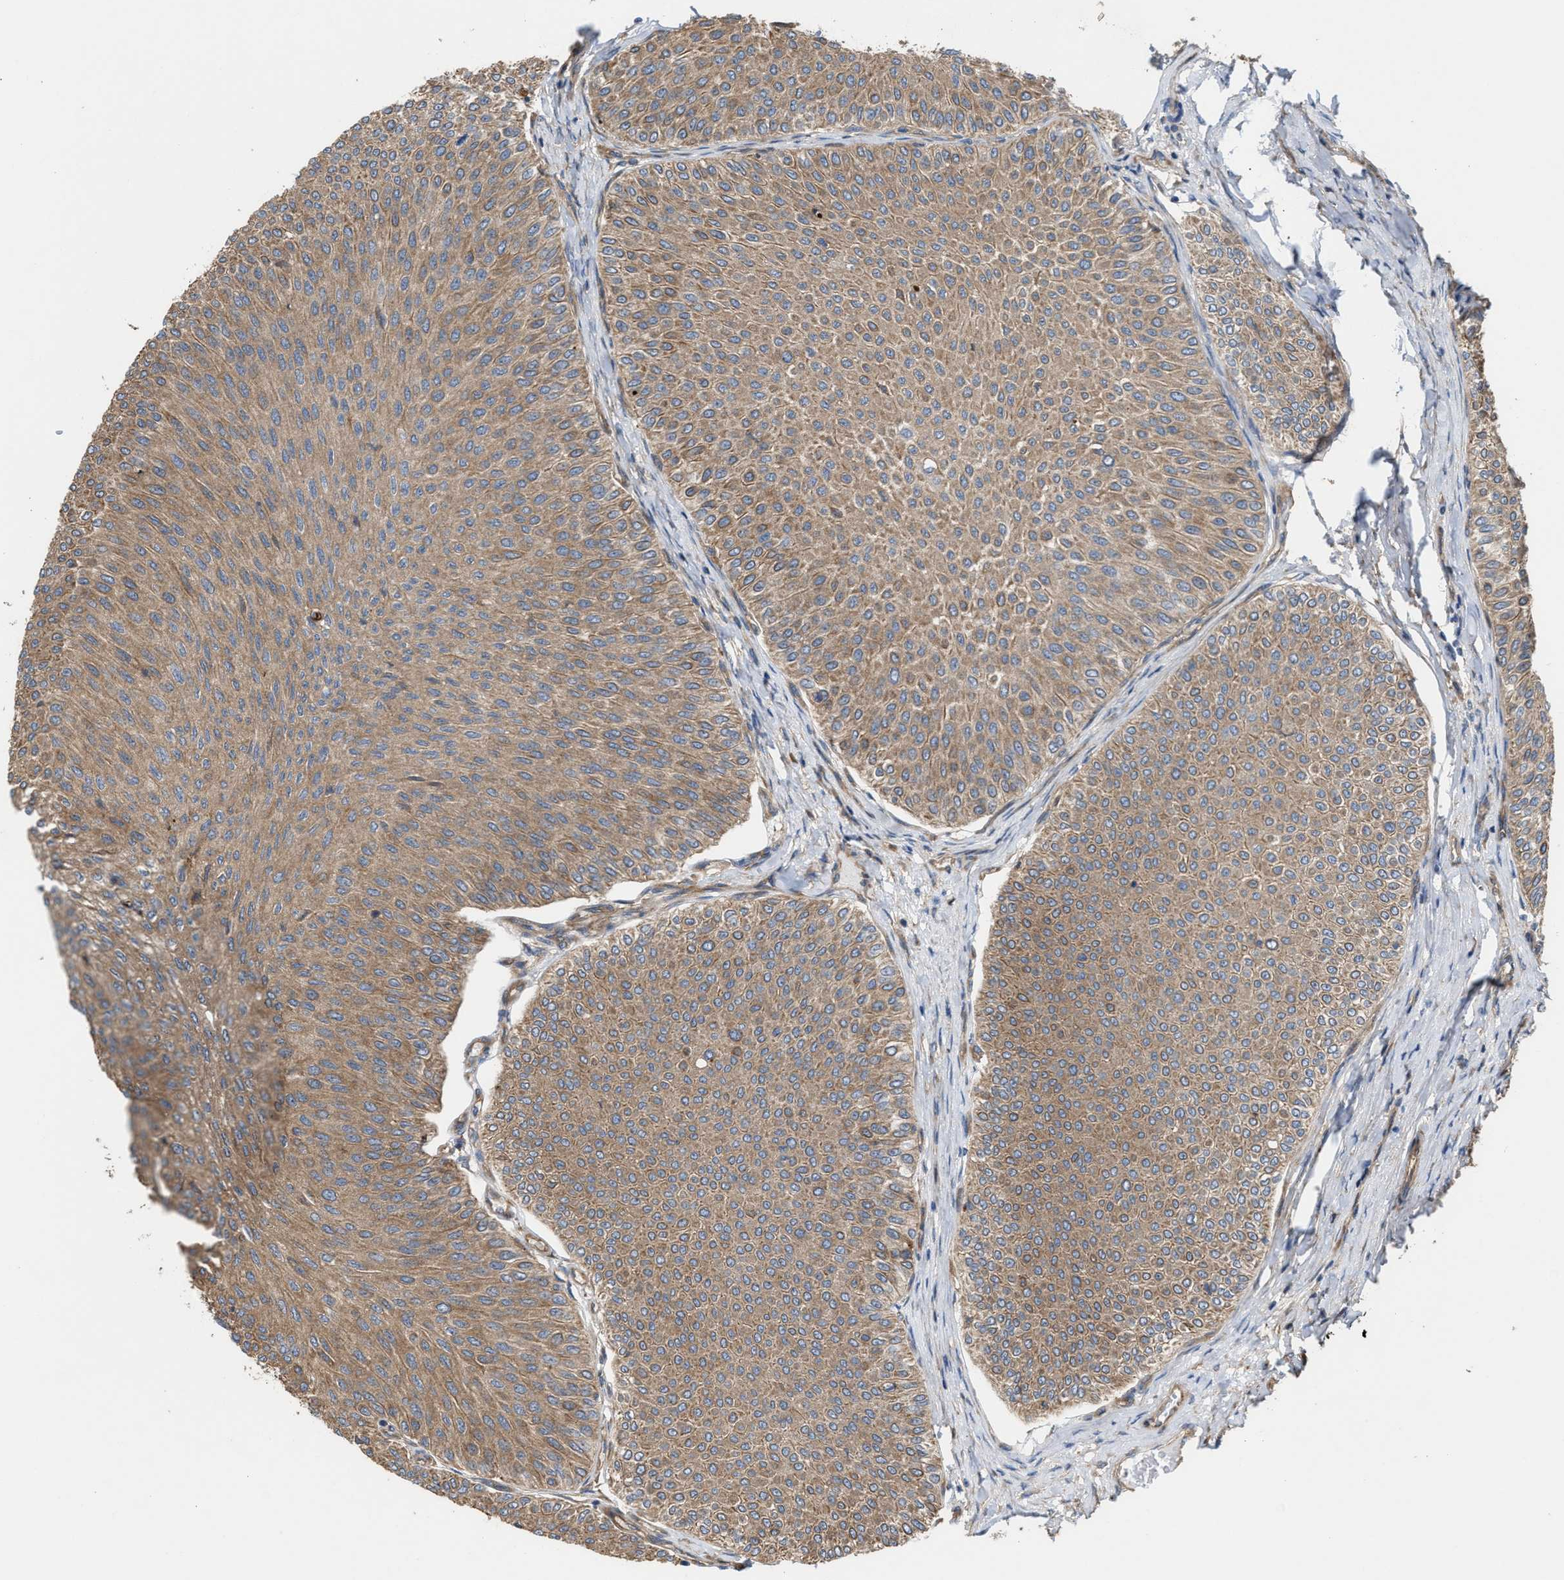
{"staining": {"intensity": "weak", "quantity": ">75%", "location": "cytoplasmic/membranous"}, "tissue": "urothelial cancer", "cell_type": "Tumor cells", "image_type": "cancer", "snomed": [{"axis": "morphology", "description": "Urothelial carcinoma, Low grade"}, {"axis": "topography", "description": "Urinary bladder"}], "caption": "Urothelial cancer stained with a brown dye displays weak cytoplasmic/membranous positive positivity in approximately >75% of tumor cells.", "gene": "EPS15L1", "patient": {"sex": "male", "age": 78}}